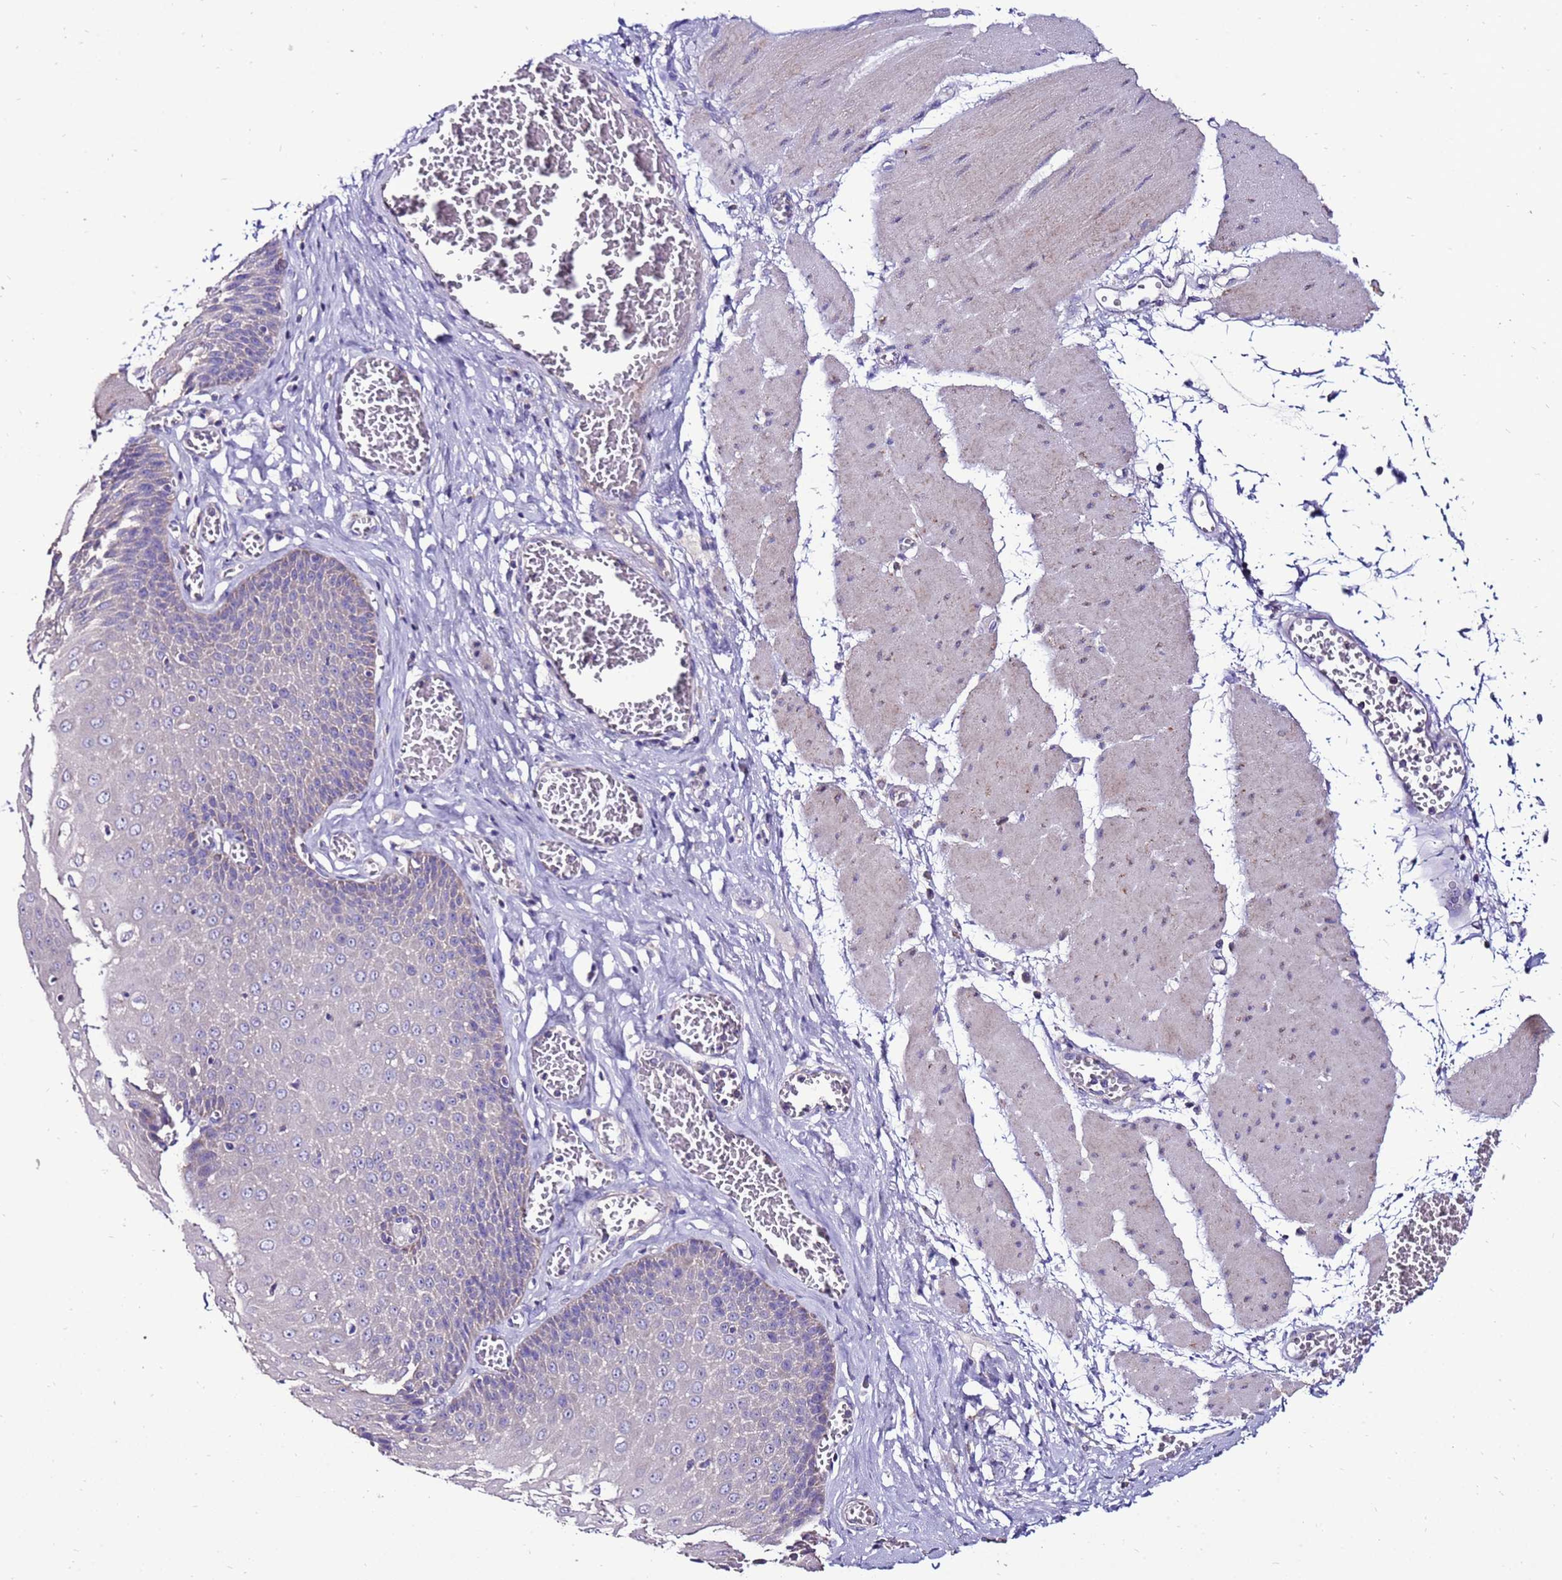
{"staining": {"intensity": "negative", "quantity": "none", "location": "none"}, "tissue": "esophagus", "cell_type": "Squamous epithelial cells", "image_type": "normal", "snomed": [{"axis": "morphology", "description": "Normal tissue, NOS"}, {"axis": "topography", "description": "Esophagus"}], "caption": "Protein analysis of benign esophagus displays no significant positivity in squamous epithelial cells. Brightfield microscopy of IHC stained with DAB (3,3'-diaminobenzidine) (brown) and hematoxylin (blue), captured at high magnification.", "gene": "TMEM106C", "patient": {"sex": "male", "age": 60}}